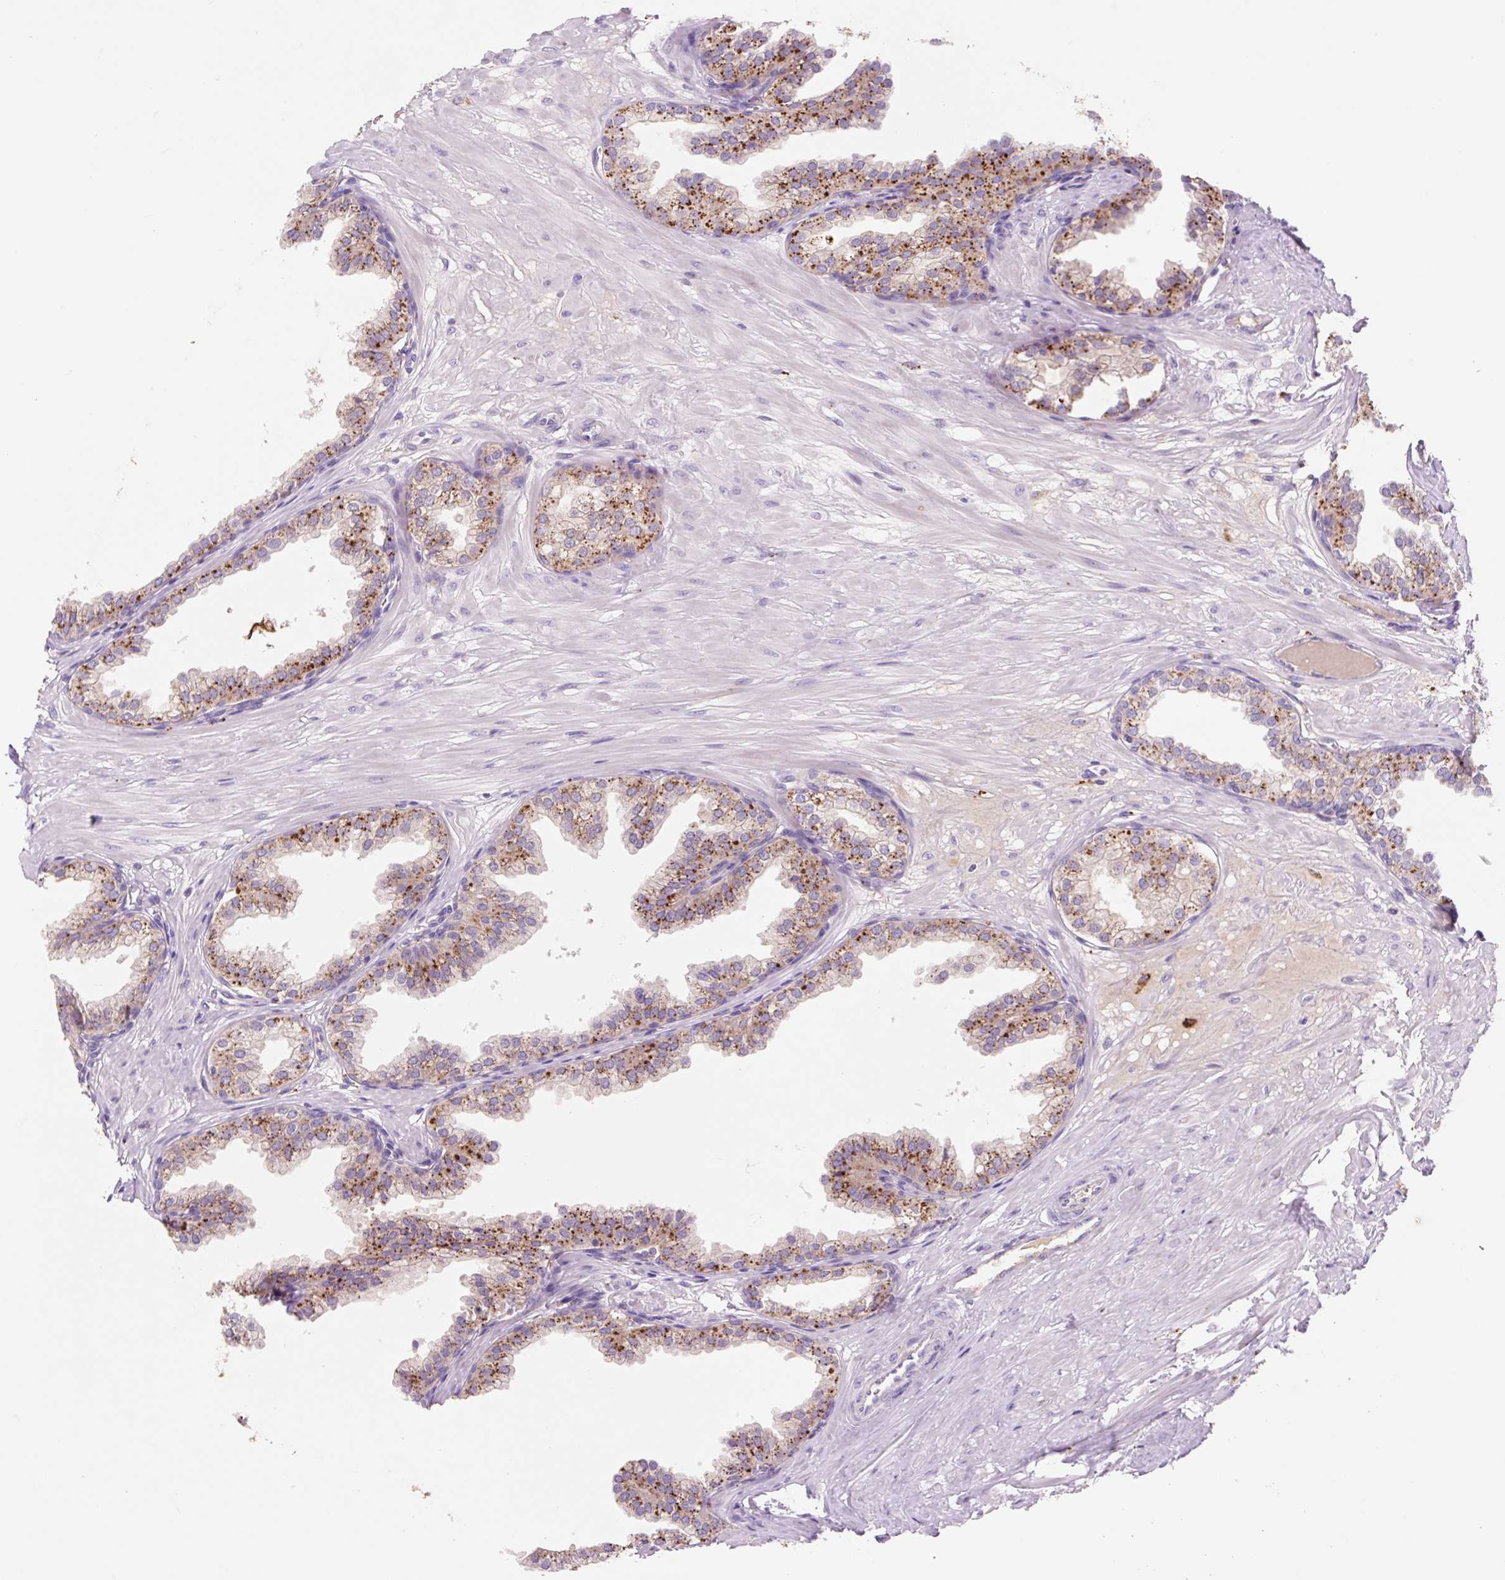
{"staining": {"intensity": "strong", "quantity": ">75%", "location": "cytoplasmic/membranous"}, "tissue": "prostate", "cell_type": "Glandular cells", "image_type": "normal", "snomed": [{"axis": "morphology", "description": "Normal tissue, NOS"}, {"axis": "topography", "description": "Prostate"}, {"axis": "topography", "description": "Peripheral nerve tissue"}], "caption": "Normal prostate demonstrates strong cytoplasmic/membranous positivity in approximately >75% of glandular cells.", "gene": "HEXA", "patient": {"sex": "male", "age": 55}}